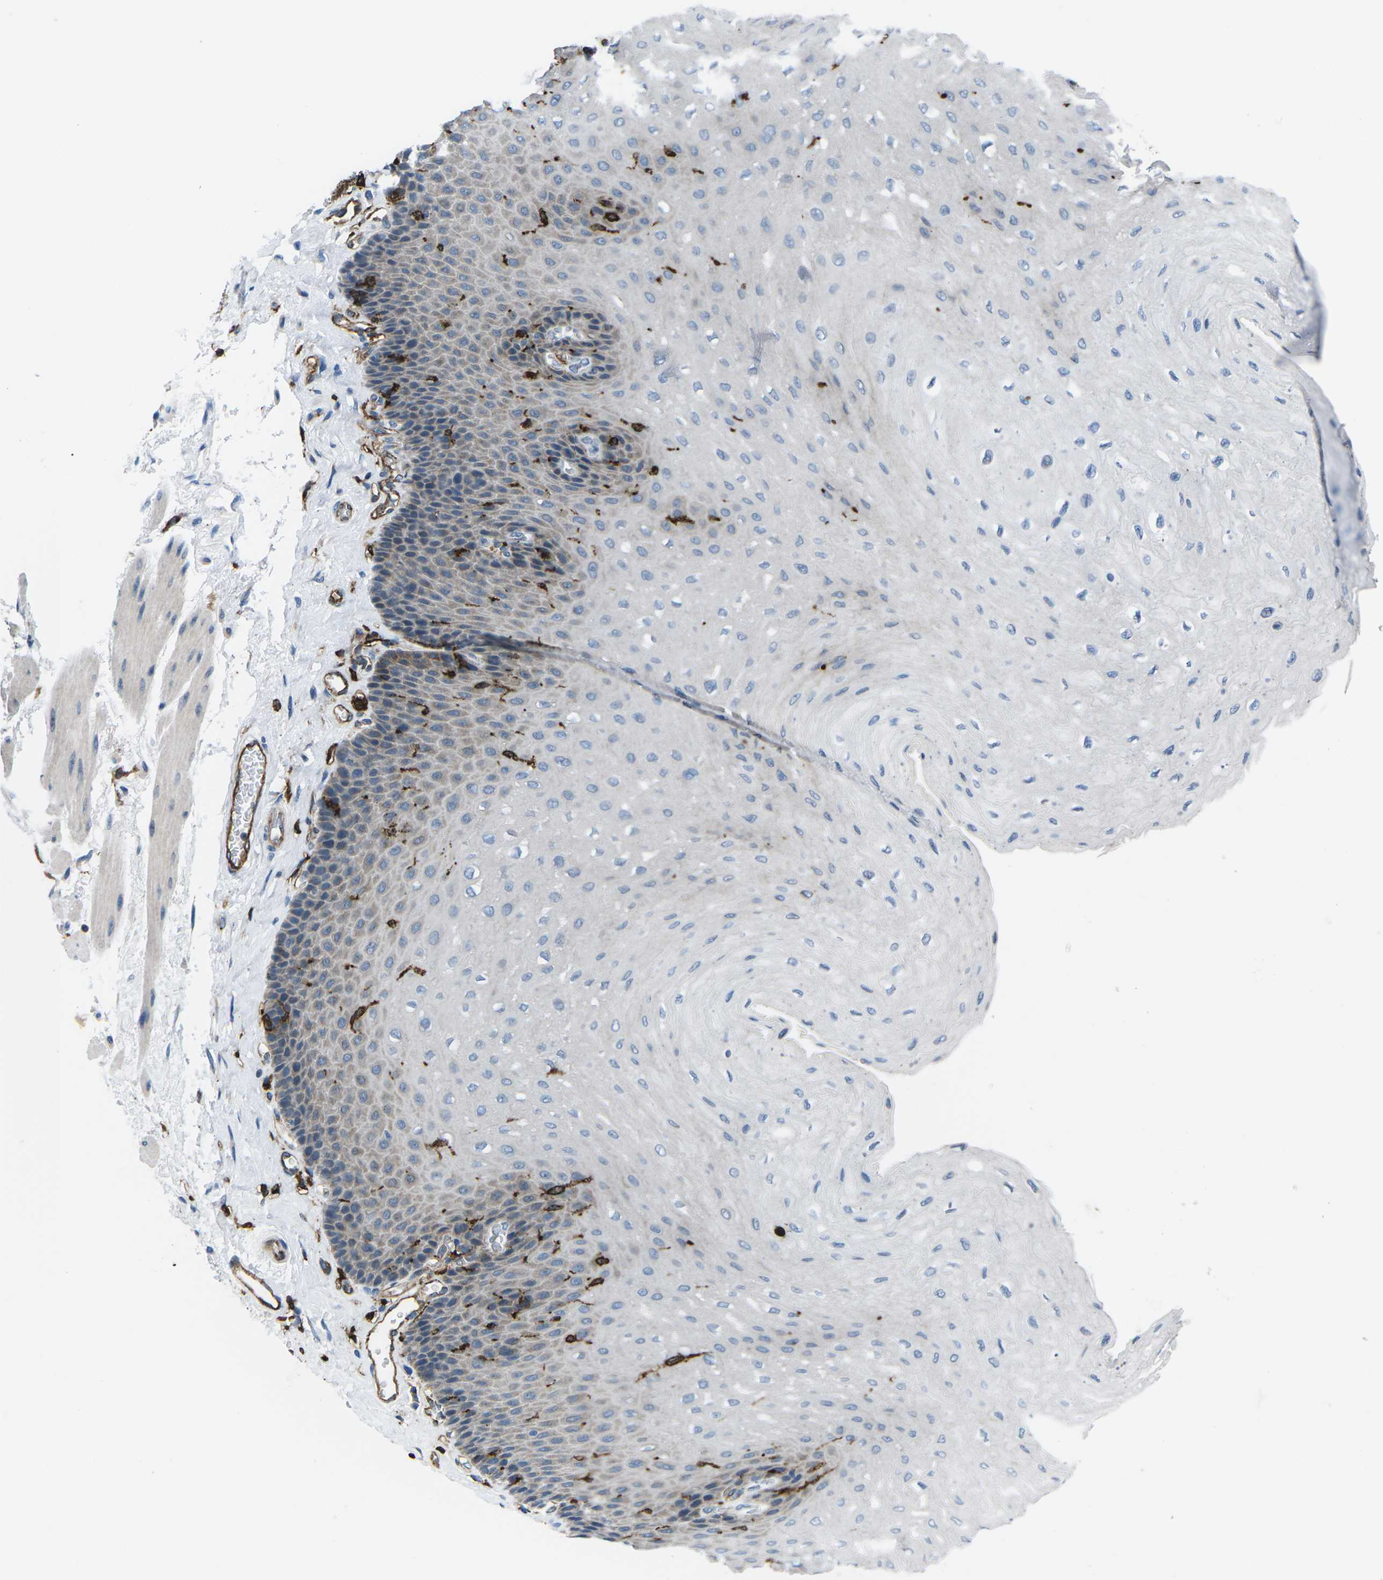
{"staining": {"intensity": "weak", "quantity": "25%-75%", "location": "cytoplasmic/membranous"}, "tissue": "esophagus", "cell_type": "Squamous epithelial cells", "image_type": "normal", "snomed": [{"axis": "morphology", "description": "Normal tissue, NOS"}, {"axis": "topography", "description": "Esophagus"}], "caption": "DAB (3,3'-diaminobenzidine) immunohistochemical staining of normal esophagus reveals weak cytoplasmic/membranous protein staining in approximately 25%-75% of squamous epithelial cells.", "gene": "PTPN1", "patient": {"sex": "female", "age": 72}}